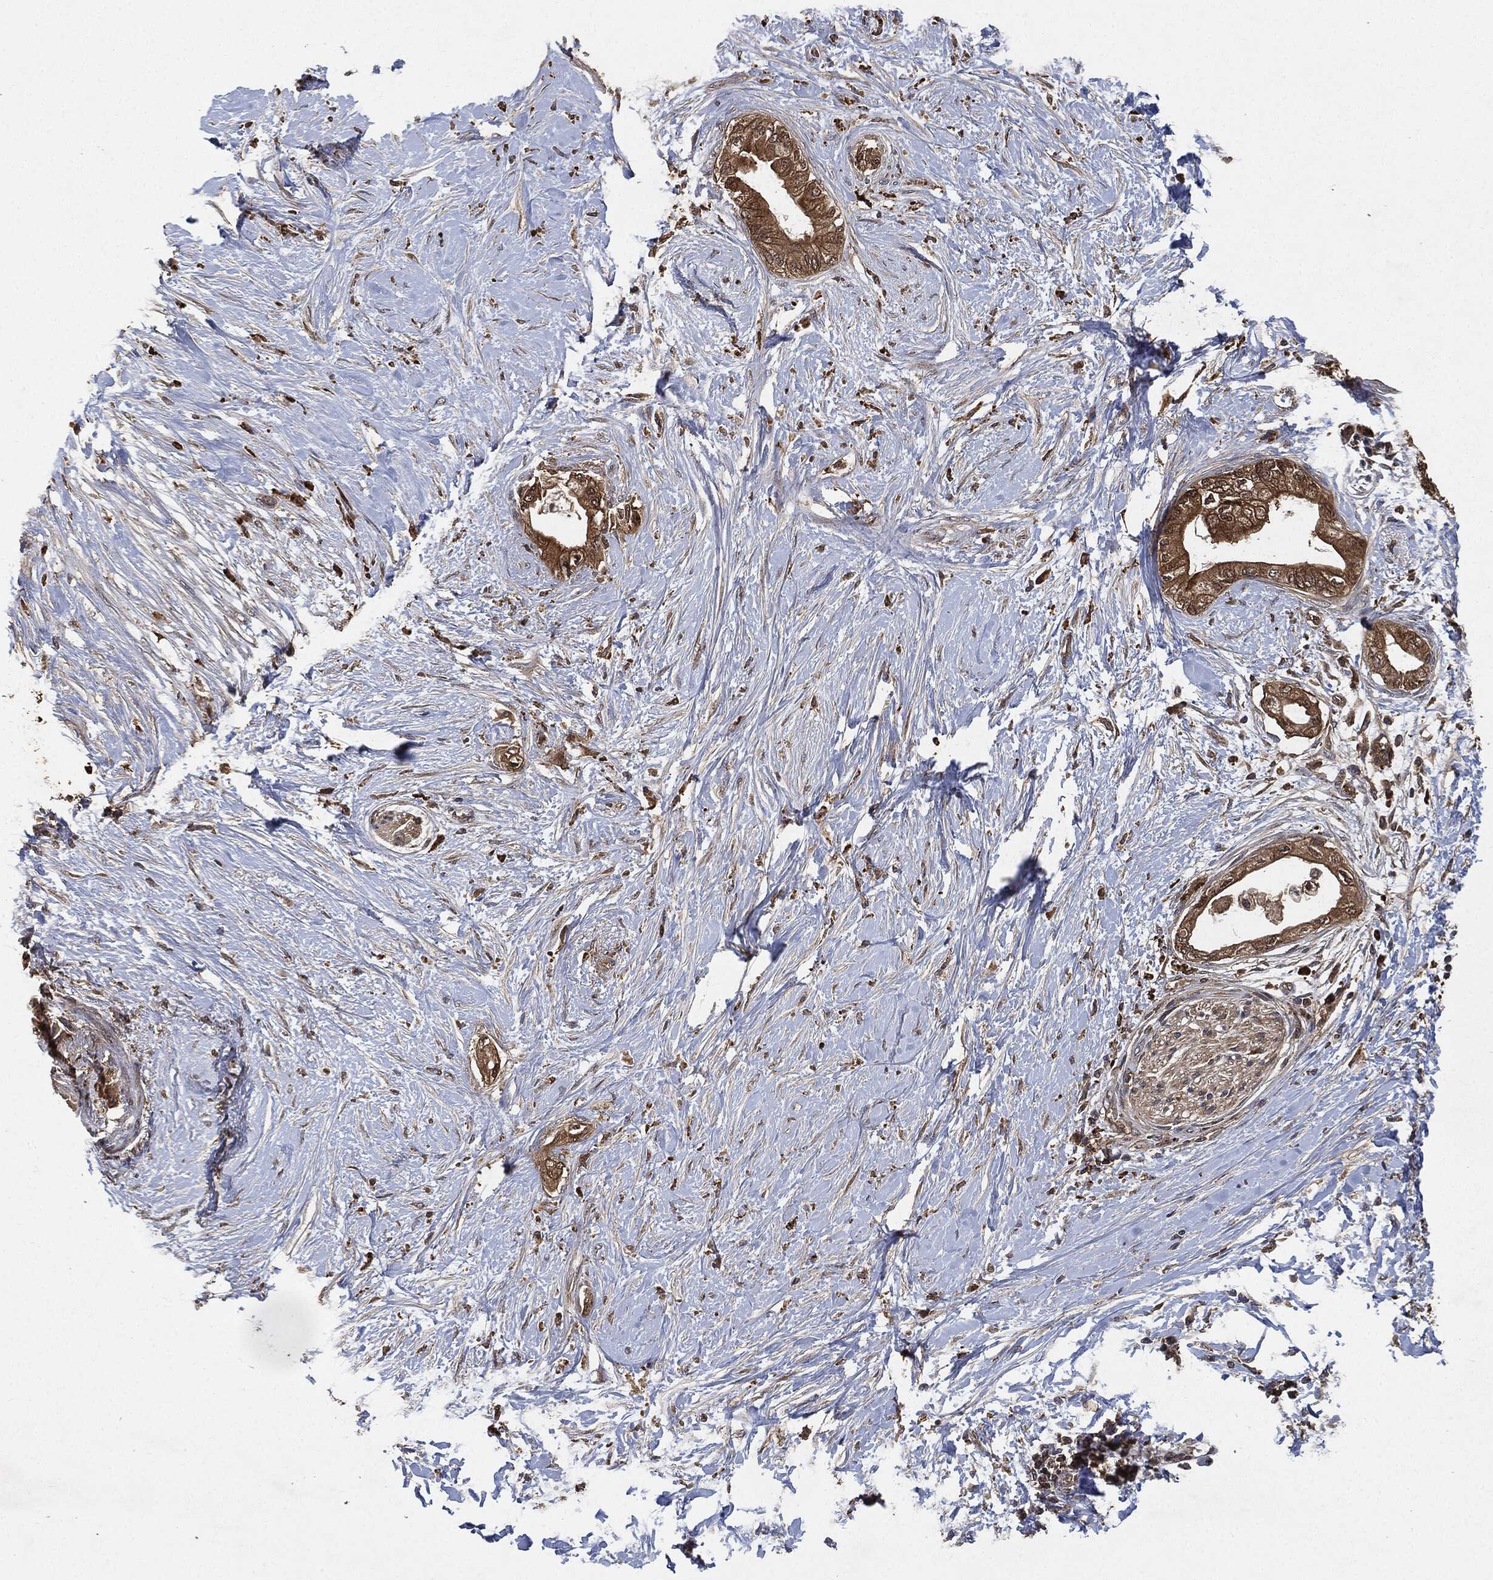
{"staining": {"intensity": "strong", "quantity": ">75%", "location": "cytoplasmic/membranous"}, "tissue": "pancreatic cancer", "cell_type": "Tumor cells", "image_type": "cancer", "snomed": [{"axis": "morphology", "description": "Normal tissue, NOS"}, {"axis": "morphology", "description": "Adenocarcinoma, NOS"}, {"axis": "topography", "description": "Pancreas"}, {"axis": "topography", "description": "Duodenum"}], "caption": "A brown stain highlights strong cytoplasmic/membranous staining of a protein in human adenocarcinoma (pancreatic) tumor cells. The staining was performed using DAB, with brown indicating positive protein expression. Nuclei are stained blue with hematoxylin.", "gene": "BRAF", "patient": {"sex": "female", "age": 60}}